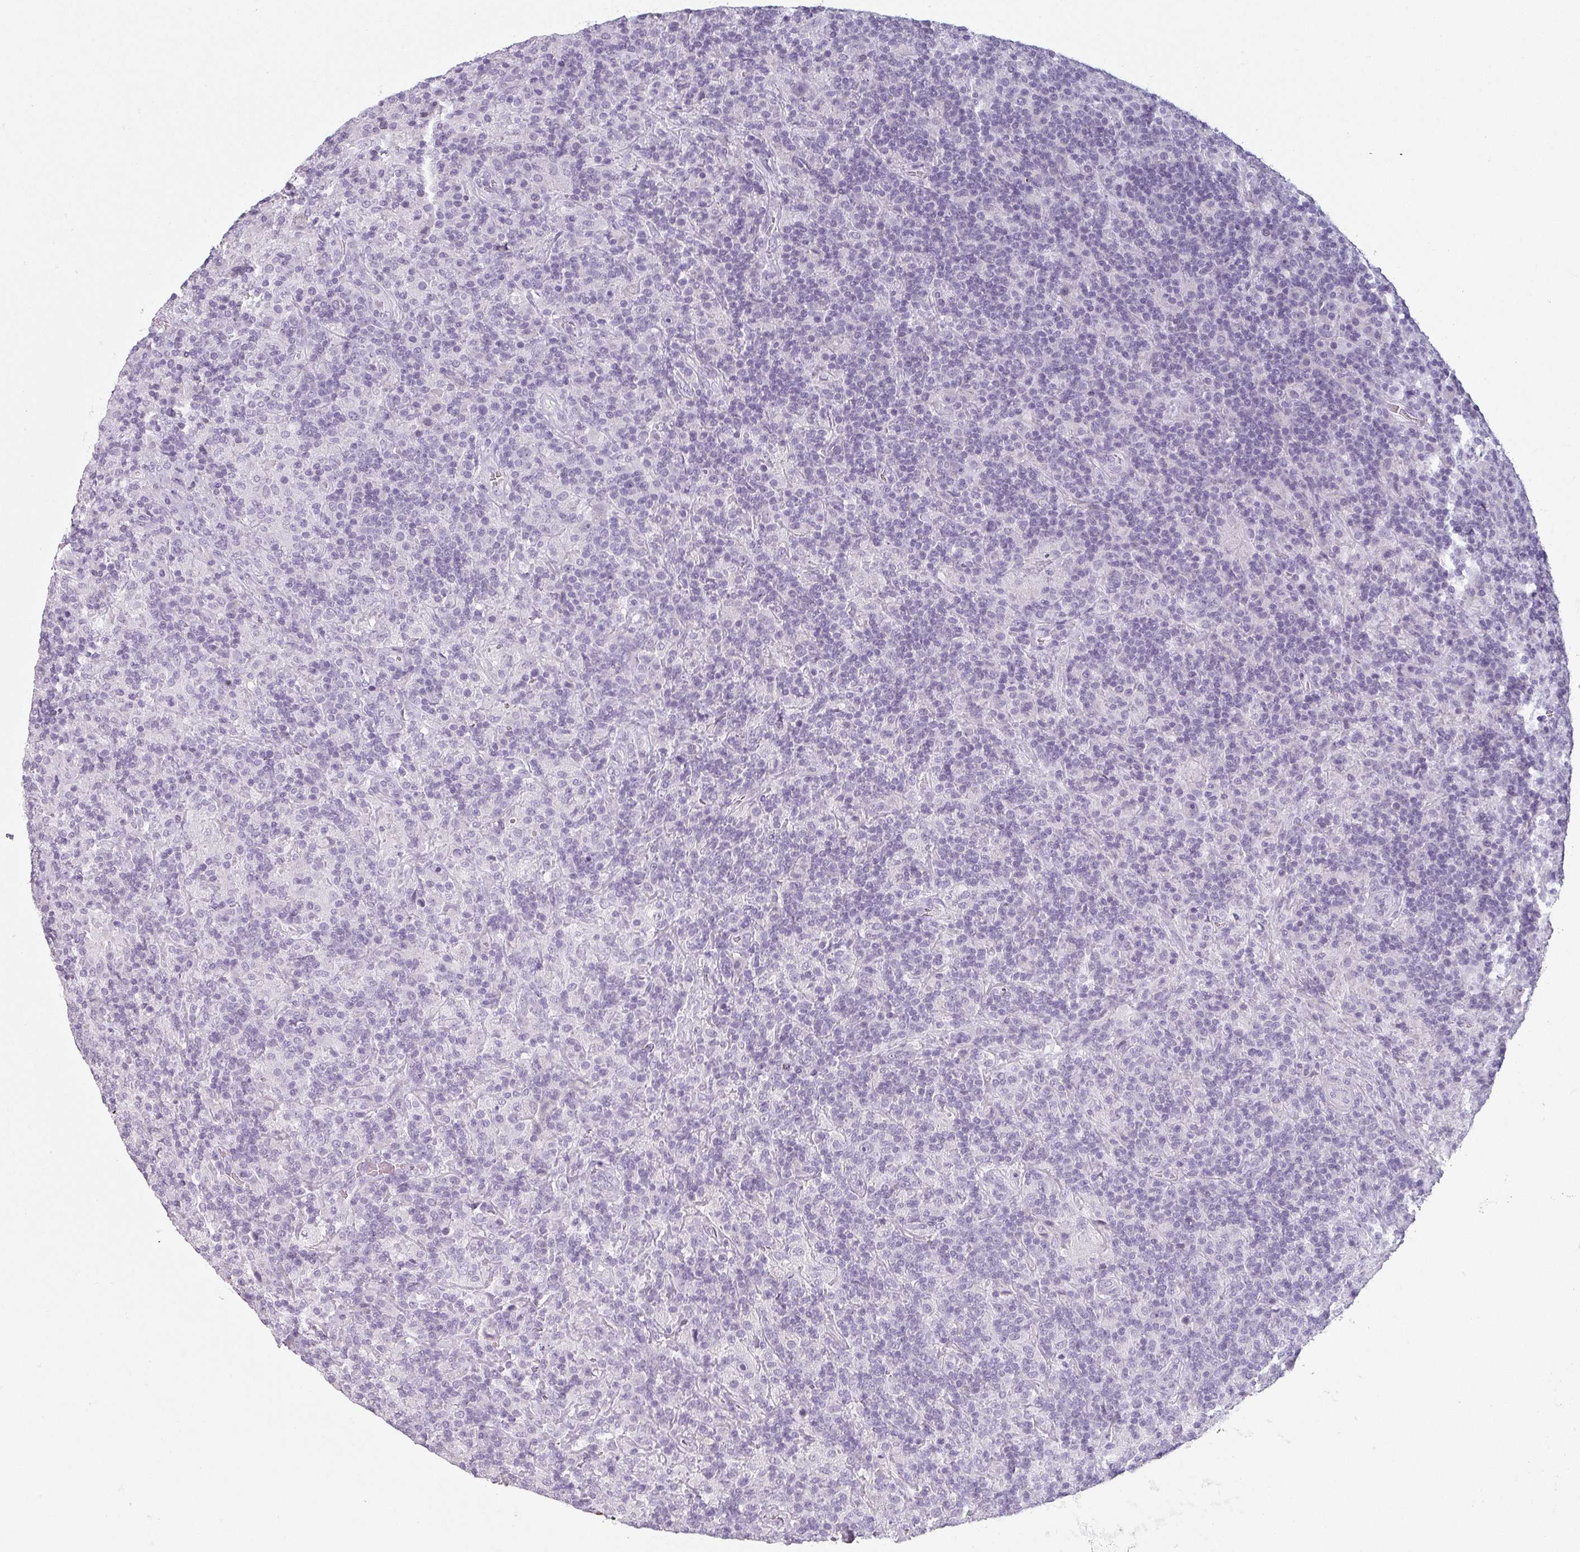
{"staining": {"intensity": "negative", "quantity": "none", "location": "none"}, "tissue": "lymphoma", "cell_type": "Tumor cells", "image_type": "cancer", "snomed": [{"axis": "morphology", "description": "Hodgkin's disease, NOS"}, {"axis": "topography", "description": "Lymph node"}], "caption": "Immunohistochemical staining of human lymphoma exhibits no significant staining in tumor cells.", "gene": "SFTPA1", "patient": {"sex": "male", "age": 70}}